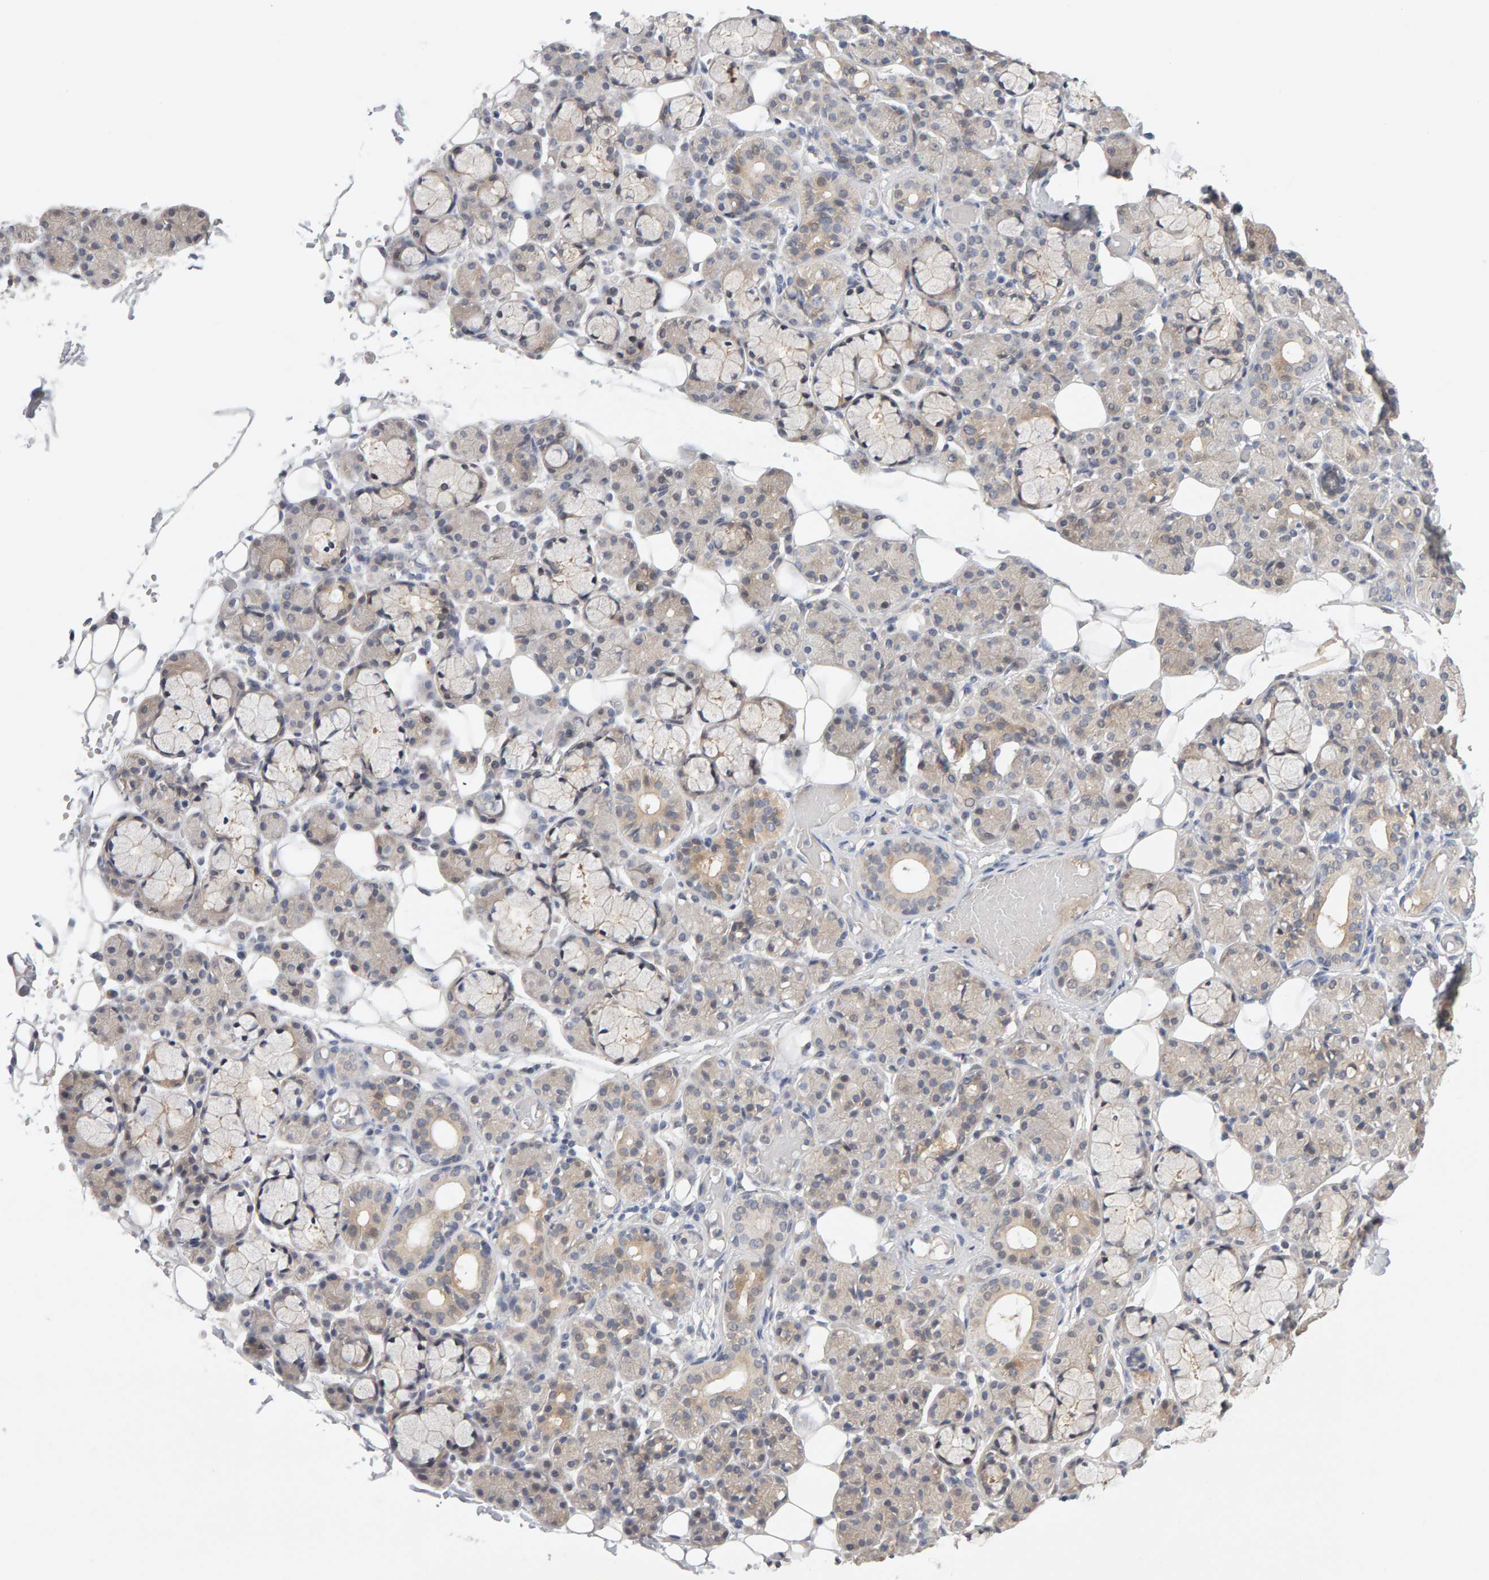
{"staining": {"intensity": "weak", "quantity": "25%-75%", "location": "cytoplasmic/membranous"}, "tissue": "salivary gland", "cell_type": "Glandular cells", "image_type": "normal", "snomed": [{"axis": "morphology", "description": "Normal tissue, NOS"}, {"axis": "topography", "description": "Salivary gland"}], "caption": "IHC micrograph of normal human salivary gland stained for a protein (brown), which displays low levels of weak cytoplasmic/membranous staining in approximately 25%-75% of glandular cells.", "gene": "GFUS", "patient": {"sex": "male", "age": 63}}